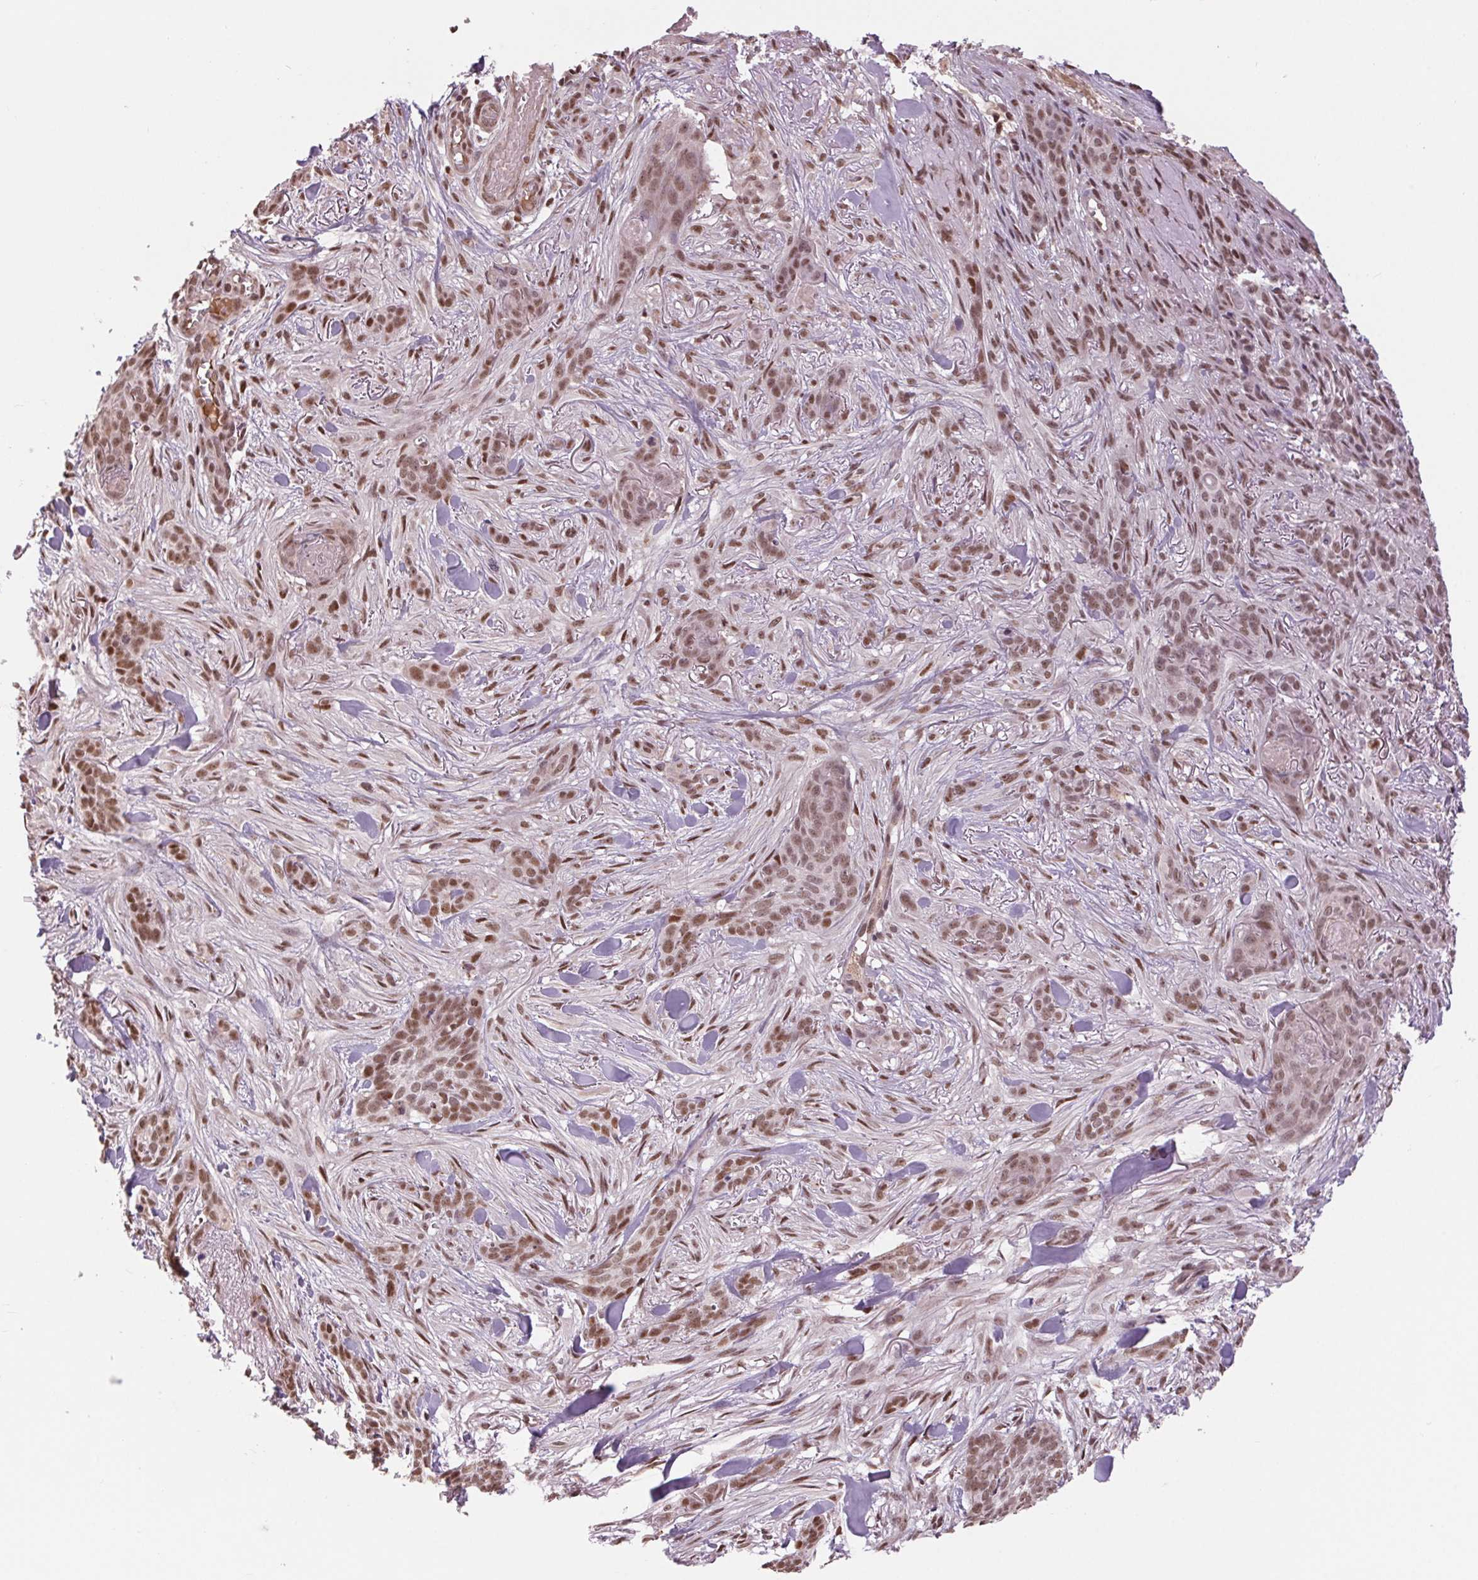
{"staining": {"intensity": "moderate", "quantity": ">75%", "location": "nuclear"}, "tissue": "skin cancer", "cell_type": "Tumor cells", "image_type": "cancer", "snomed": [{"axis": "morphology", "description": "Basal cell carcinoma"}, {"axis": "topography", "description": "Skin"}], "caption": "Immunohistochemistry of human skin cancer exhibits medium levels of moderate nuclear staining in approximately >75% of tumor cells. Using DAB (brown) and hematoxylin (blue) stains, captured at high magnification using brightfield microscopy.", "gene": "RAD23A", "patient": {"sex": "female", "age": 61}}